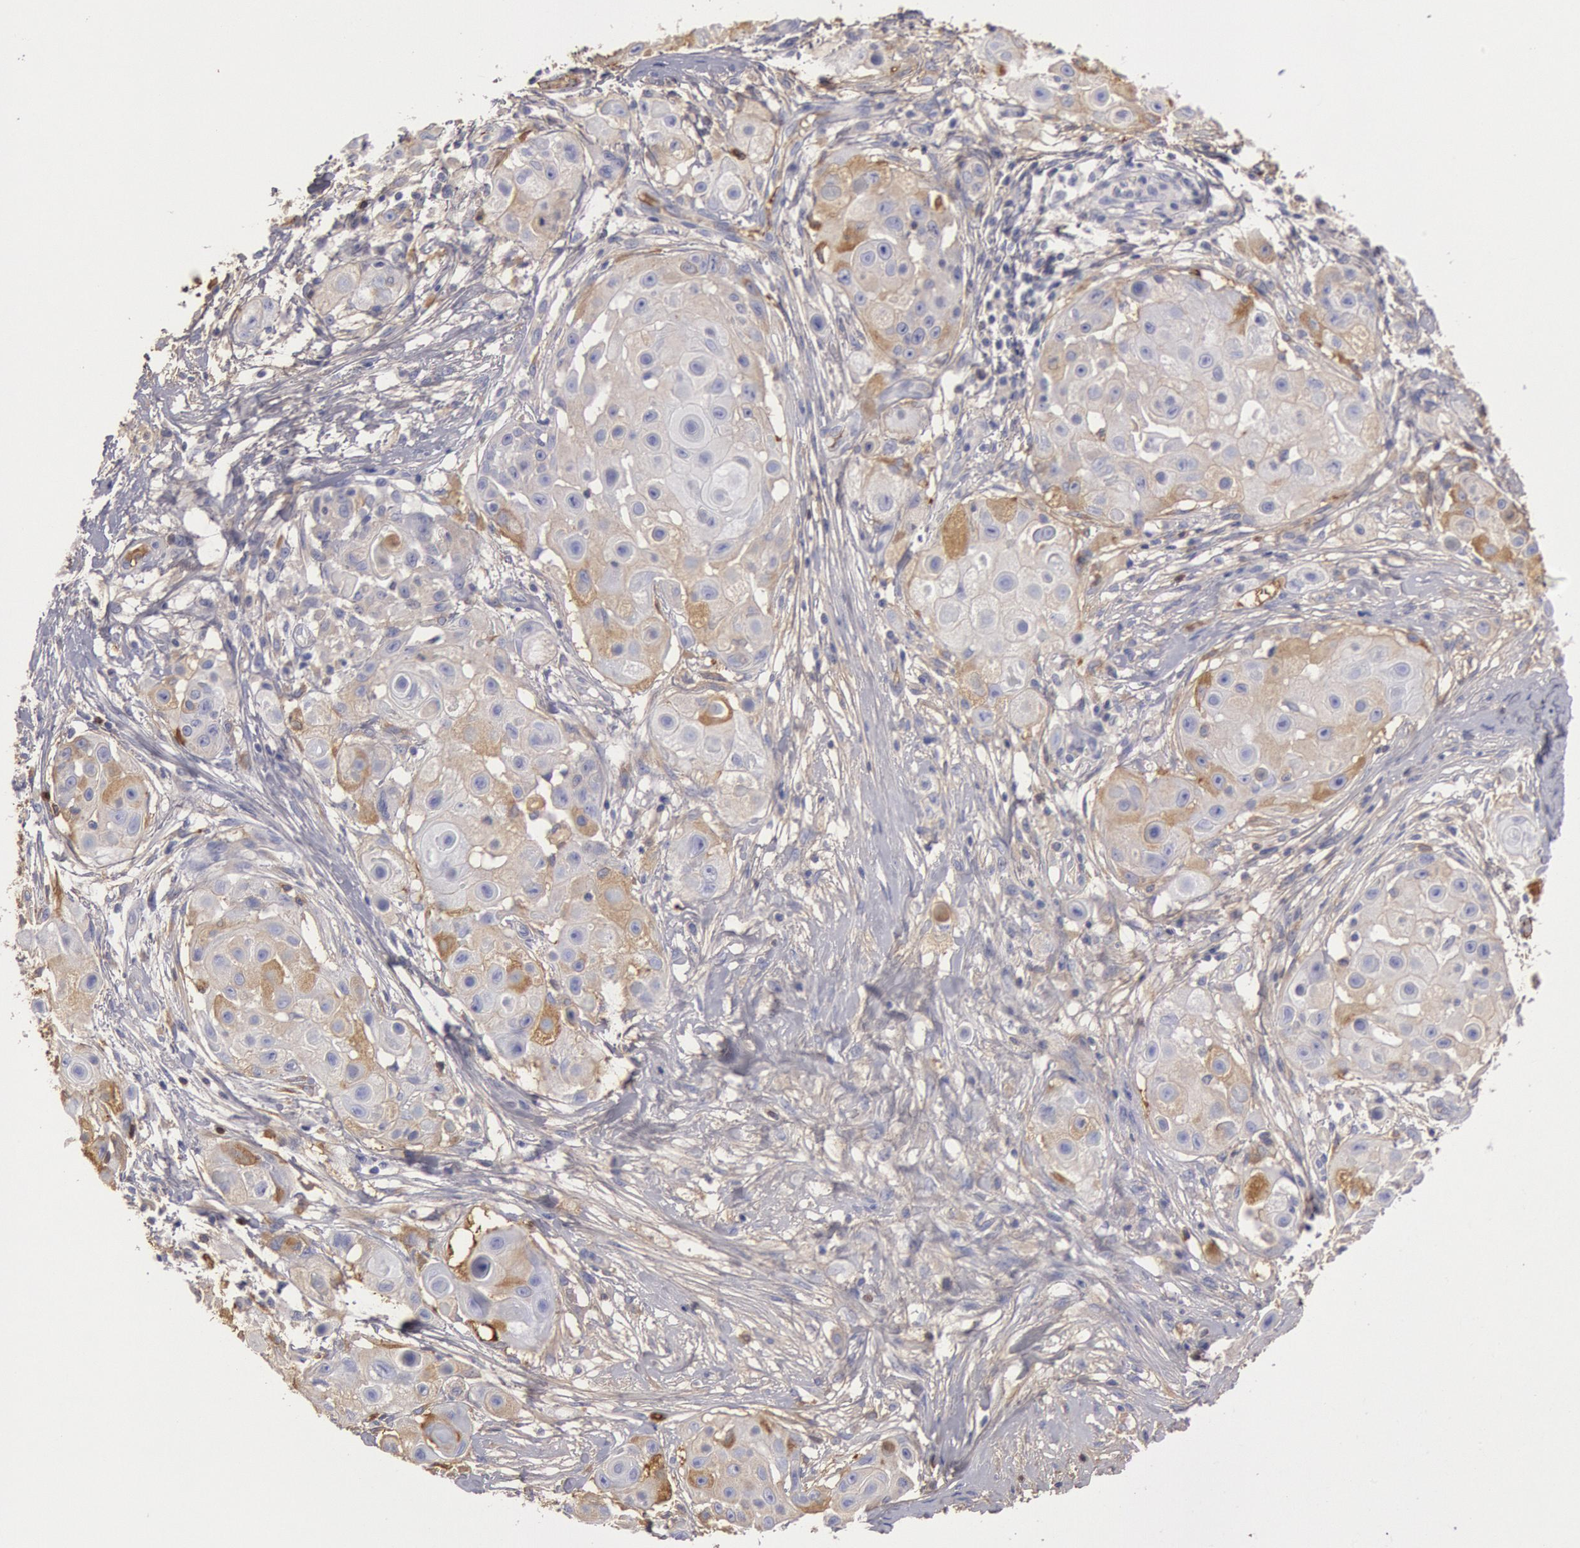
{"staining": {"intensity": "weak", "quantity": "<25%", "location": "cytoplasmic/membranous"}, "tissue": "skin cancer", "cell_type": "Tumor cells", "image_type": "cancer", "snomed": [{"axis": "morphology", "description": "Squamous cell carcinoma, NOS"}, {"axis": "topography", "description": "Skin"}], "caption": "Immunohistochemistry of human skin squamous cell carcinoma exhibits no staining in tumor cells.", "gene": "IGHA1", "patient": {"sex": "female", "age": 57}}